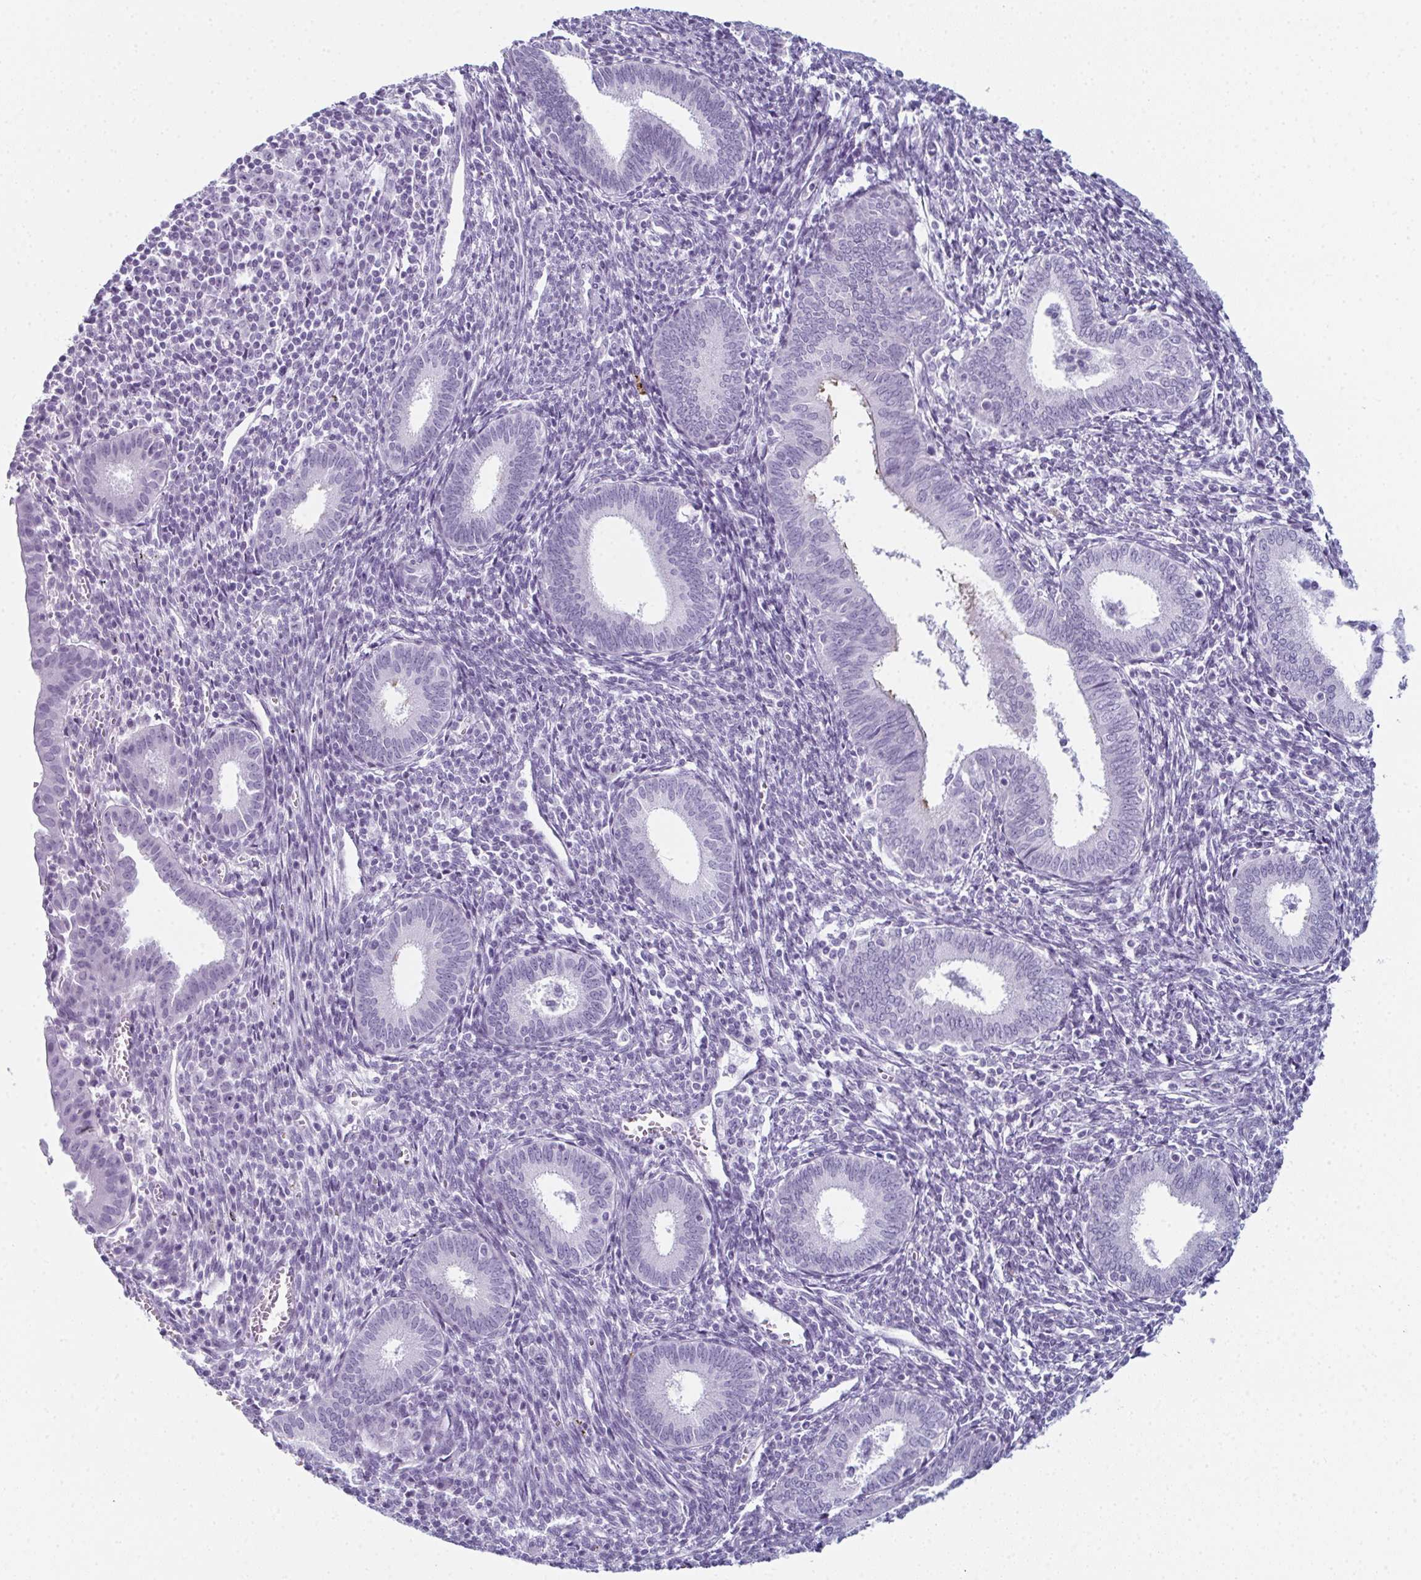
{"staining": {"intensity": "negative", "quantity": "none", "location": "none"}, "tissue": "endometrium", "cell_type": "Cells in endometrial stroma", "image_type": "normal", "snomed": [{"axis": "morphology", "description": "Normal tissue, NOS"}, {"axis": "topography", "description": "Endometrium"}], "caption": "Immunohistochemical staining of benign human endometrium shows no significant expression in cells in endometrial stroma. The staining is performed using DAB (3,3'-diaminobenzidine) brown chromogen with nuclei counter-stained in using hematoxylin.", "gene": "ENKUR", "patient": {"sex": "female", "age": 41}}